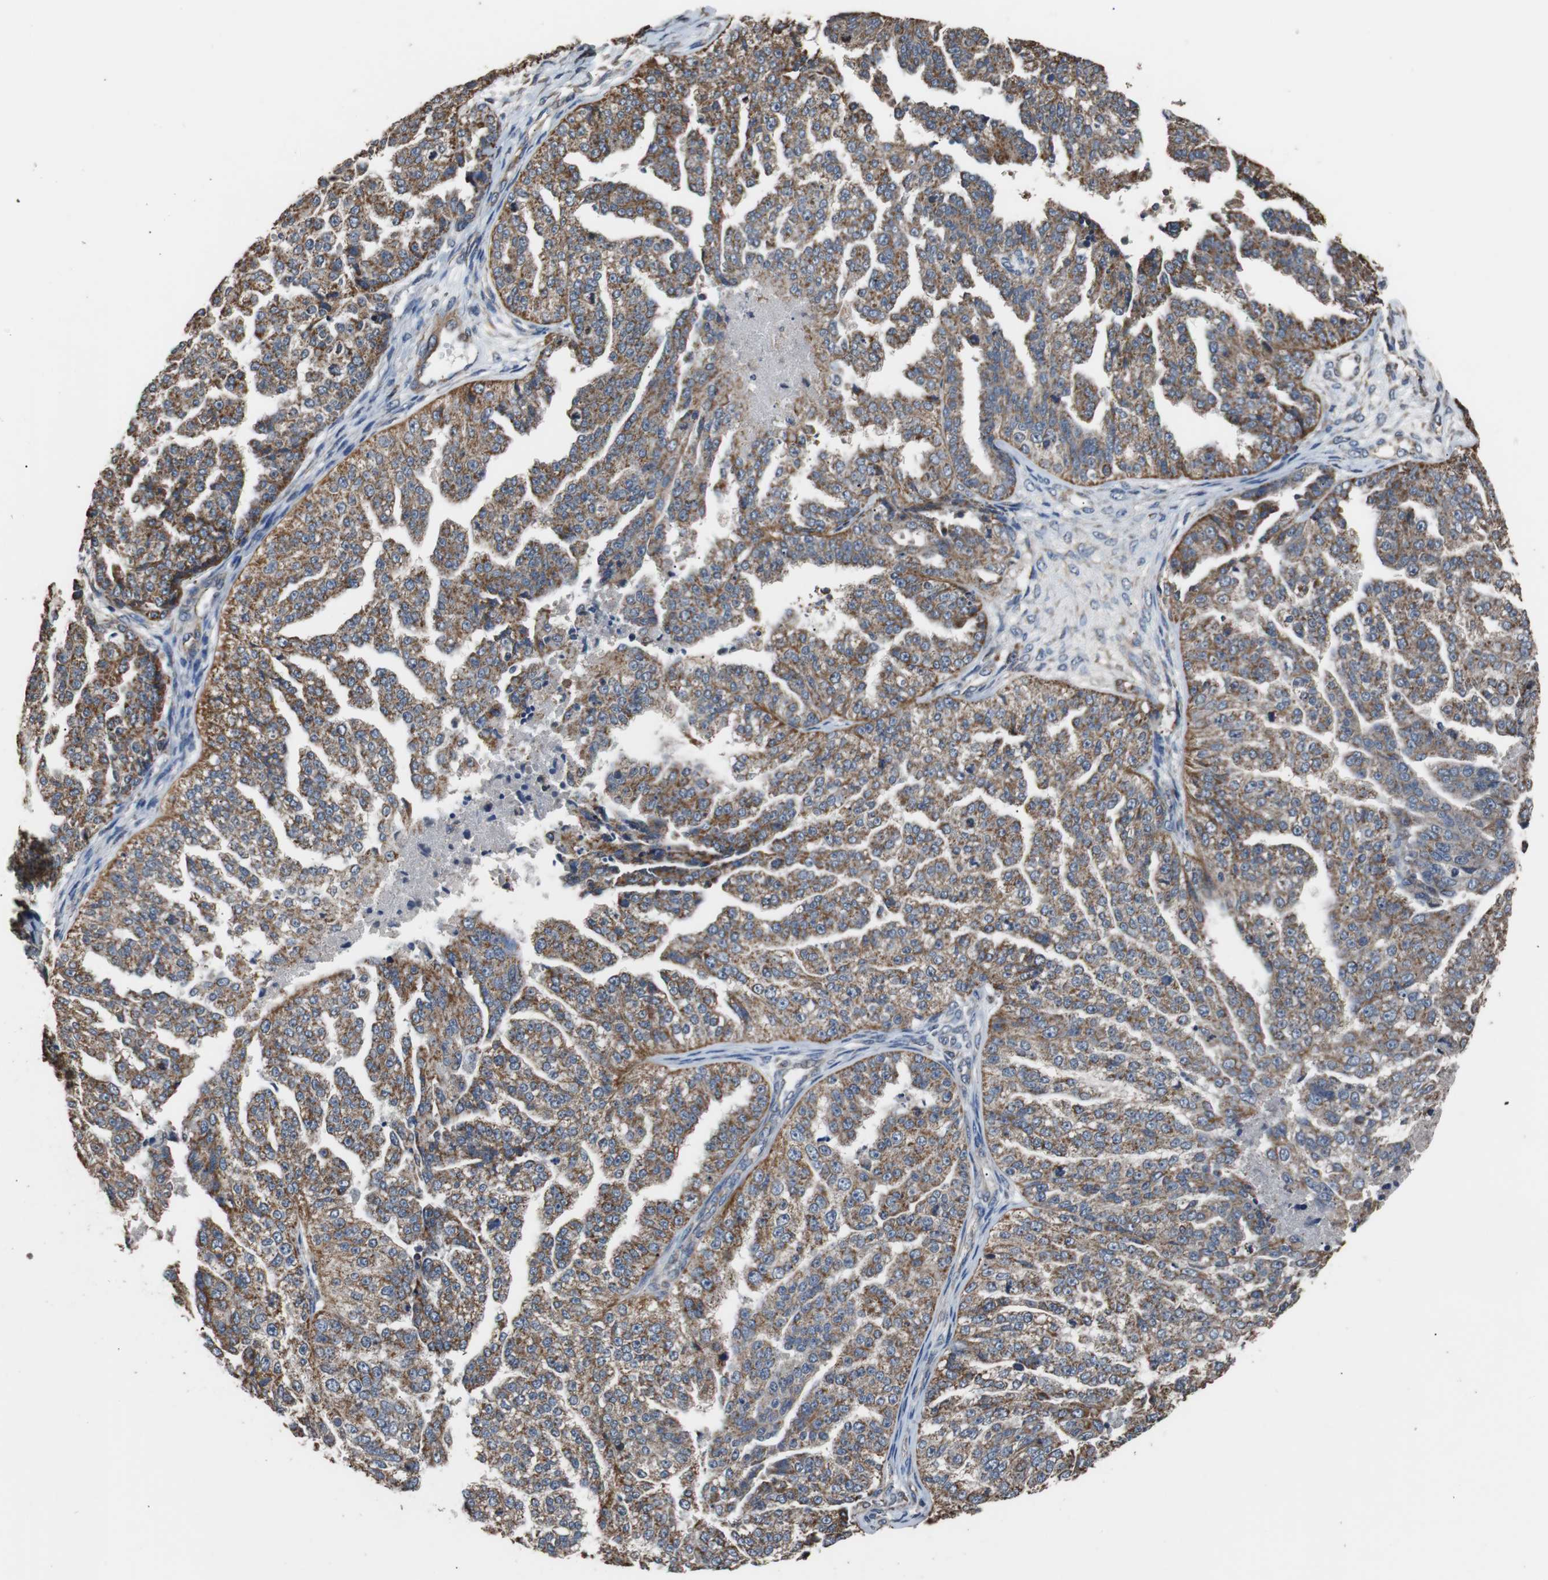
{"staining": {"intensity": "strong", "quantity": ">75%", "location": "cytoplasmic/membranous"}, "tissue": "ovarian cancer", "cell_type": "Tumor cells", "image_type": "cancer", "snomed": [{"axis": "morphology", "description": "Cystadenocarcinoma, serous, NOS"}, {"axis": "topography", "description": "Ovary"}], "caption": "Immunohistochemical staining of human ovarian cancer displays high levels of strong cytoplasmic/membranous positivity in about >75% of tumor cells. (brown staining indicates protein expression, while blue staining denotes nuclei).", "gene": "PITRM1", "patient": {"sex": "female", "age": 58}}